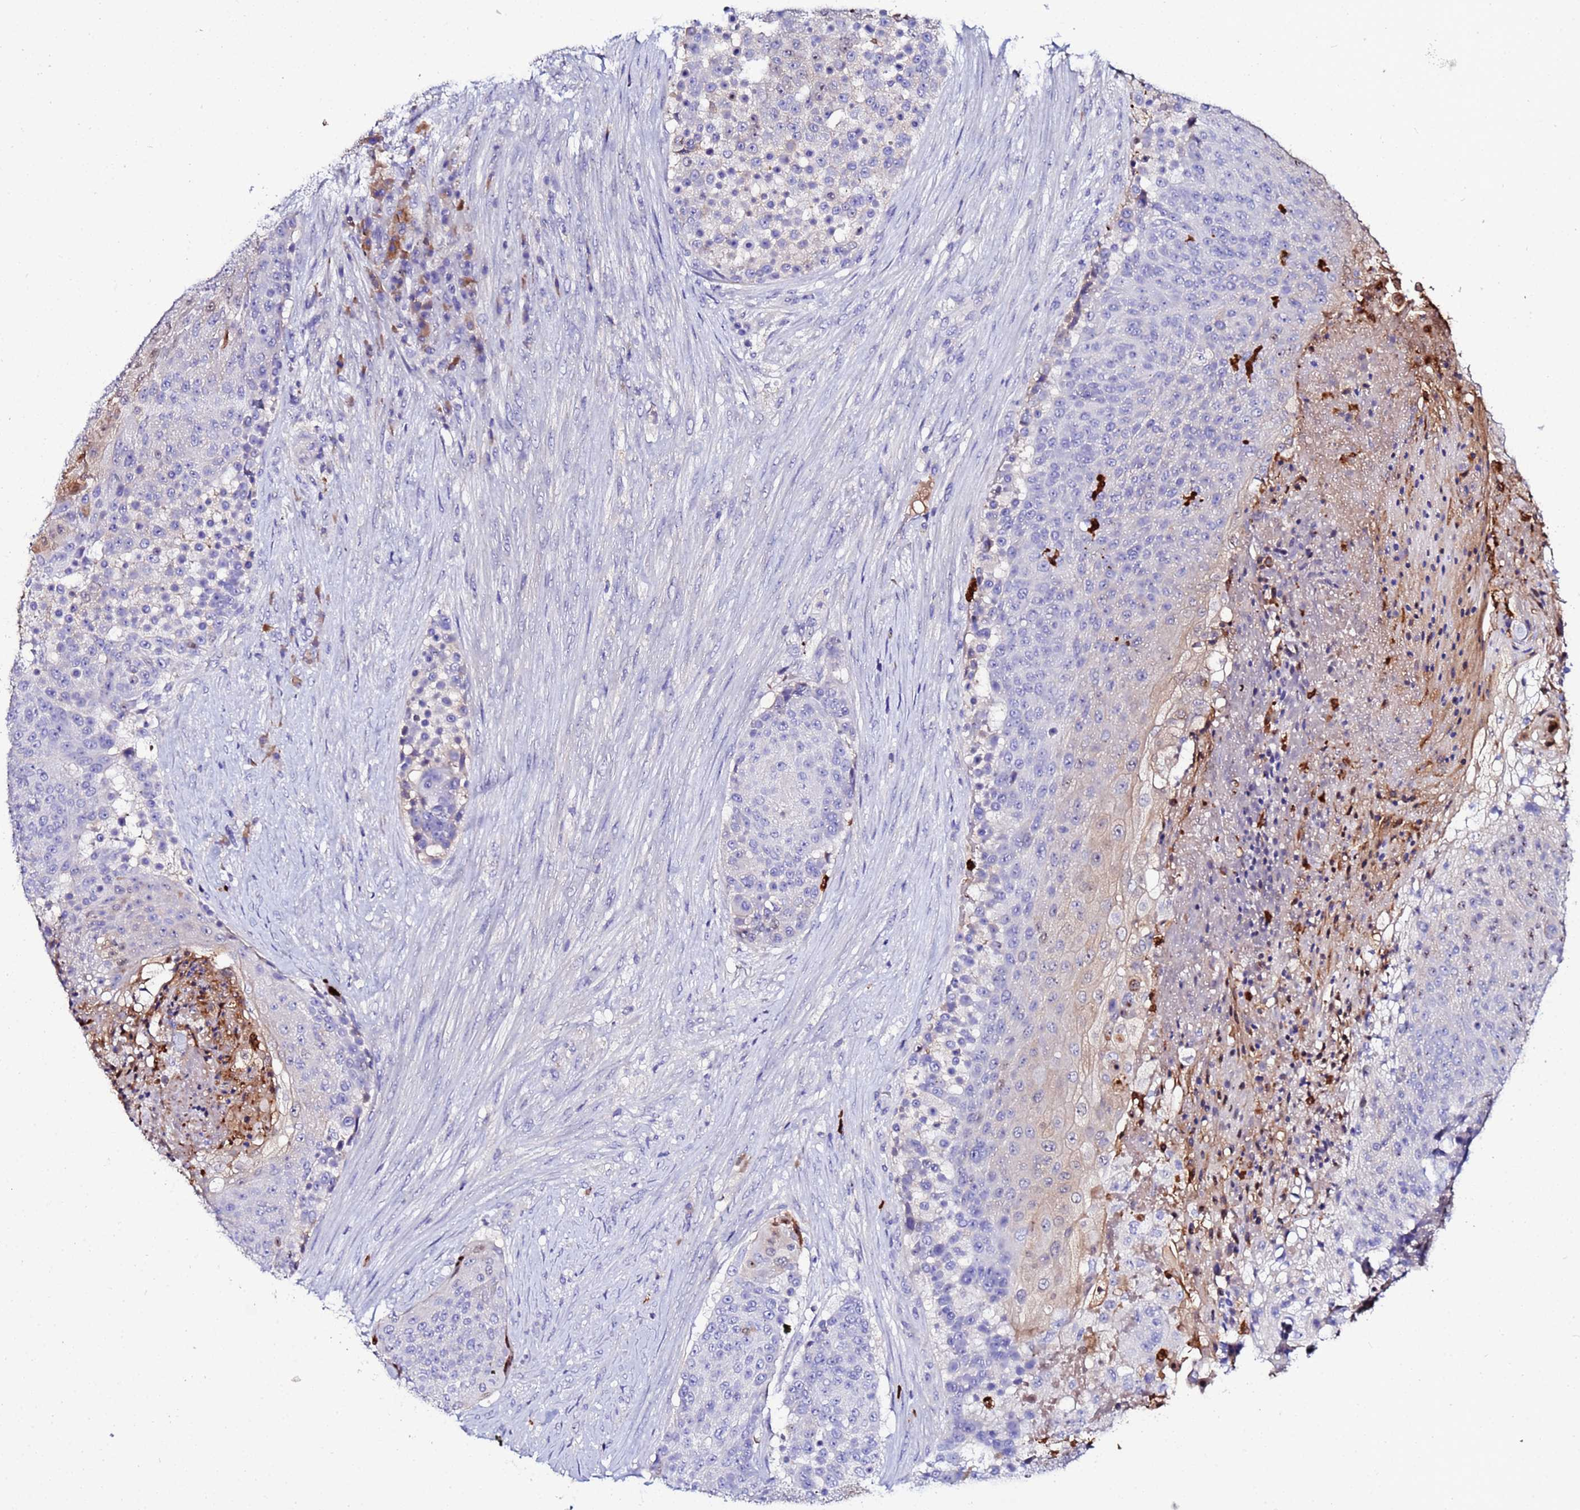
{"staining": {"intensity": "moderate", "quantity": "<25%", "location": "cytoplasmic/membranous,nuclear"}, "tissue": "urothelial cancer", "cell_type": "Tumor cells", "image_type": "cancer", "snomed": [{"axis": "morphology", "description": "Urothelial carcinoma, High grade"}, {"axis": "topography", "description": "Urinary bladder"}], "caption": "This photomicrograph shows IHC staining of human urothelial cancer, with low moderate cytoplasmic/membranous and nuclear expression in about <25% of tumor cells.", "gene": "TUBAL3", "patient": {"sex": "female", "age": 63}}